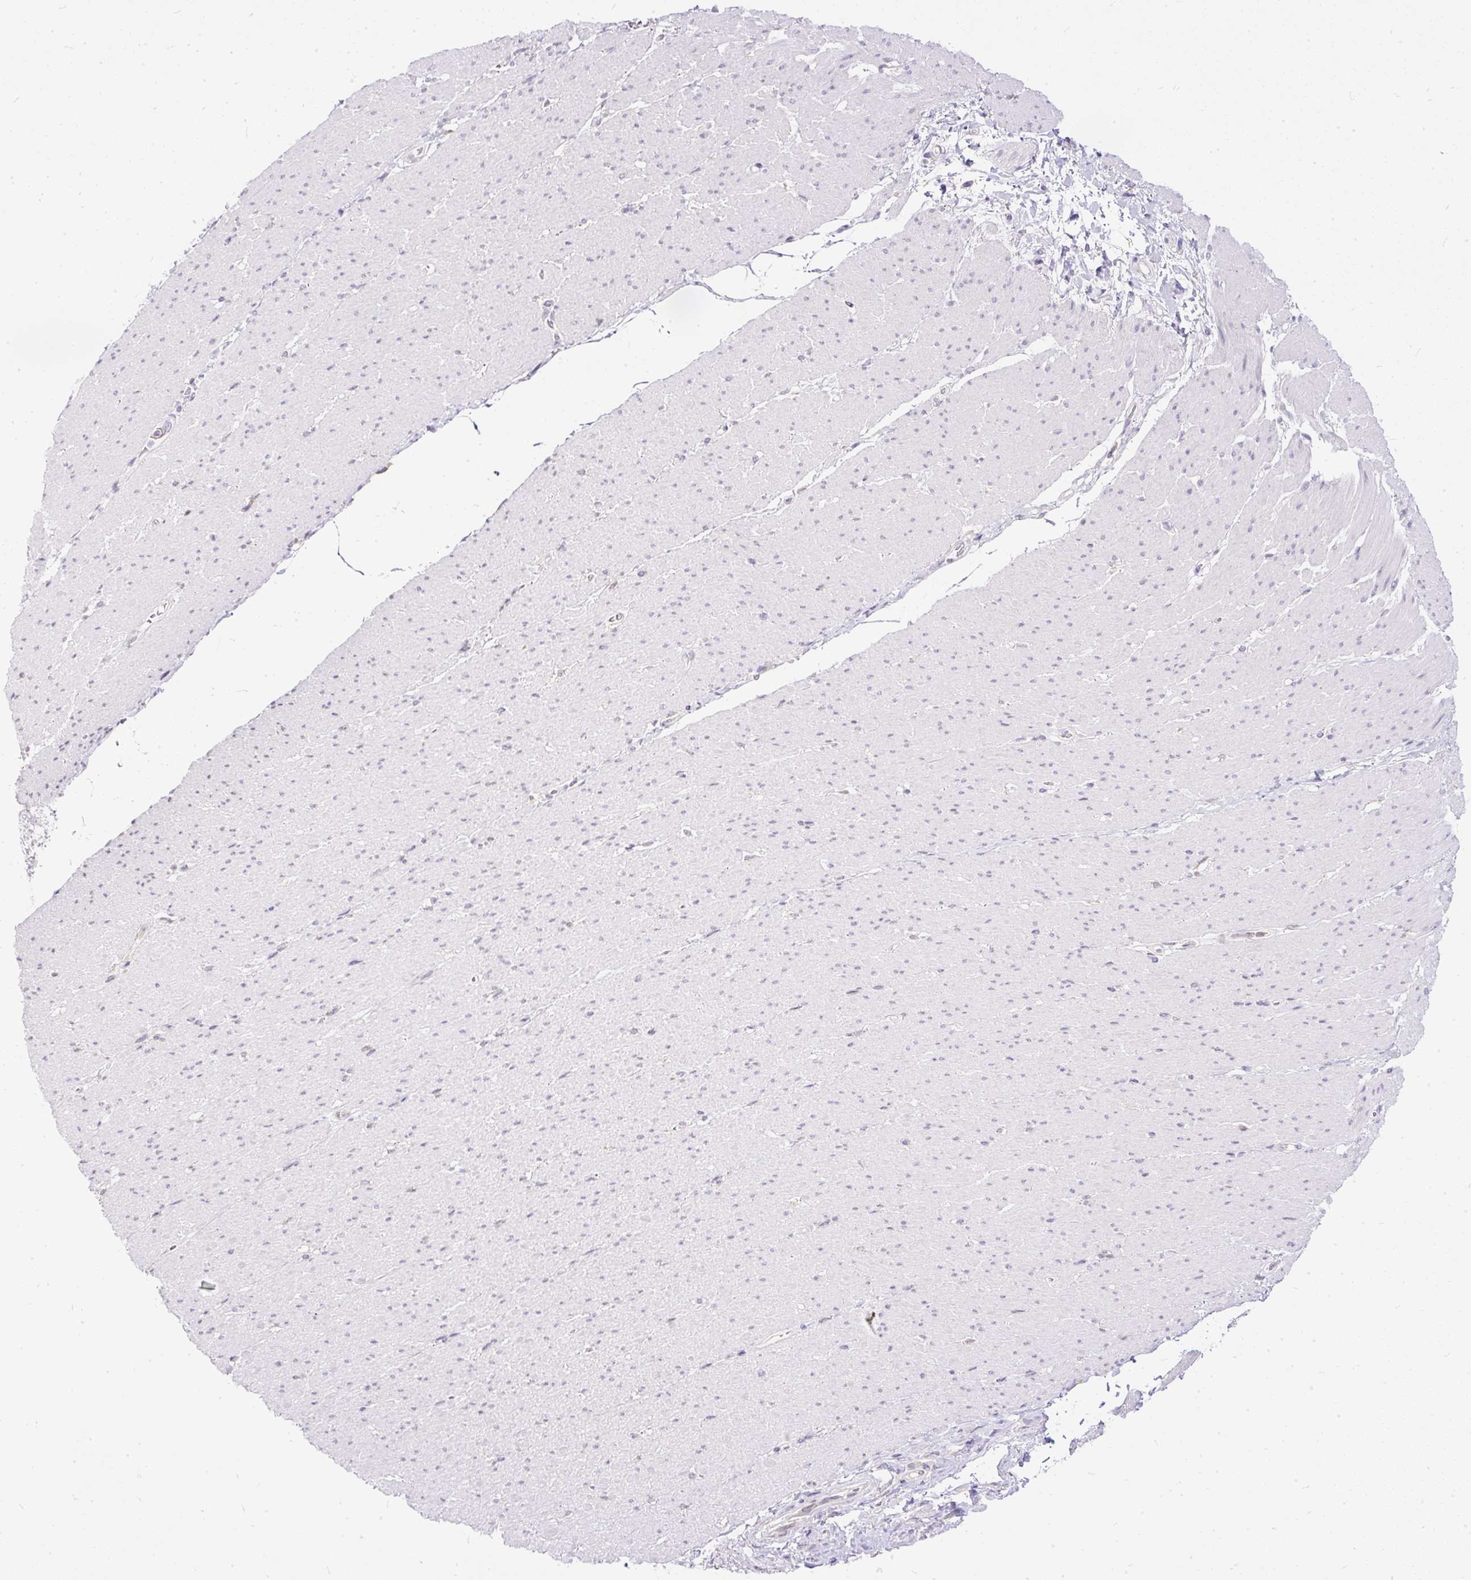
{"staining": {"intensity": "negative", "quantity": "none", "location": "none"}, "tissue": "smooth muscle", "cell_type": "Smooth muscle cells", "image_type": "normal", "snomed": [{"axis": "morphology", "description": "Normal tissue, NOS"}, {"axis": "topography", "description": "Smooth muscle"}, {"axis": "topography", "description": "Rectum"}], "caption": "This micrograph is of normal smooth muscle stained with immunohistochemistry to label a protein in brown with the nuclei are counter-stained blue. There is no staining in smooth muscle cells. The staining was performed using DAB to visualize the protein expression in brown, while the nuclei were stained in blue with hematoxylin (Magnification: 20x).", "gene": "AMFR", "patient": {"sex": "male", "age": 53}}